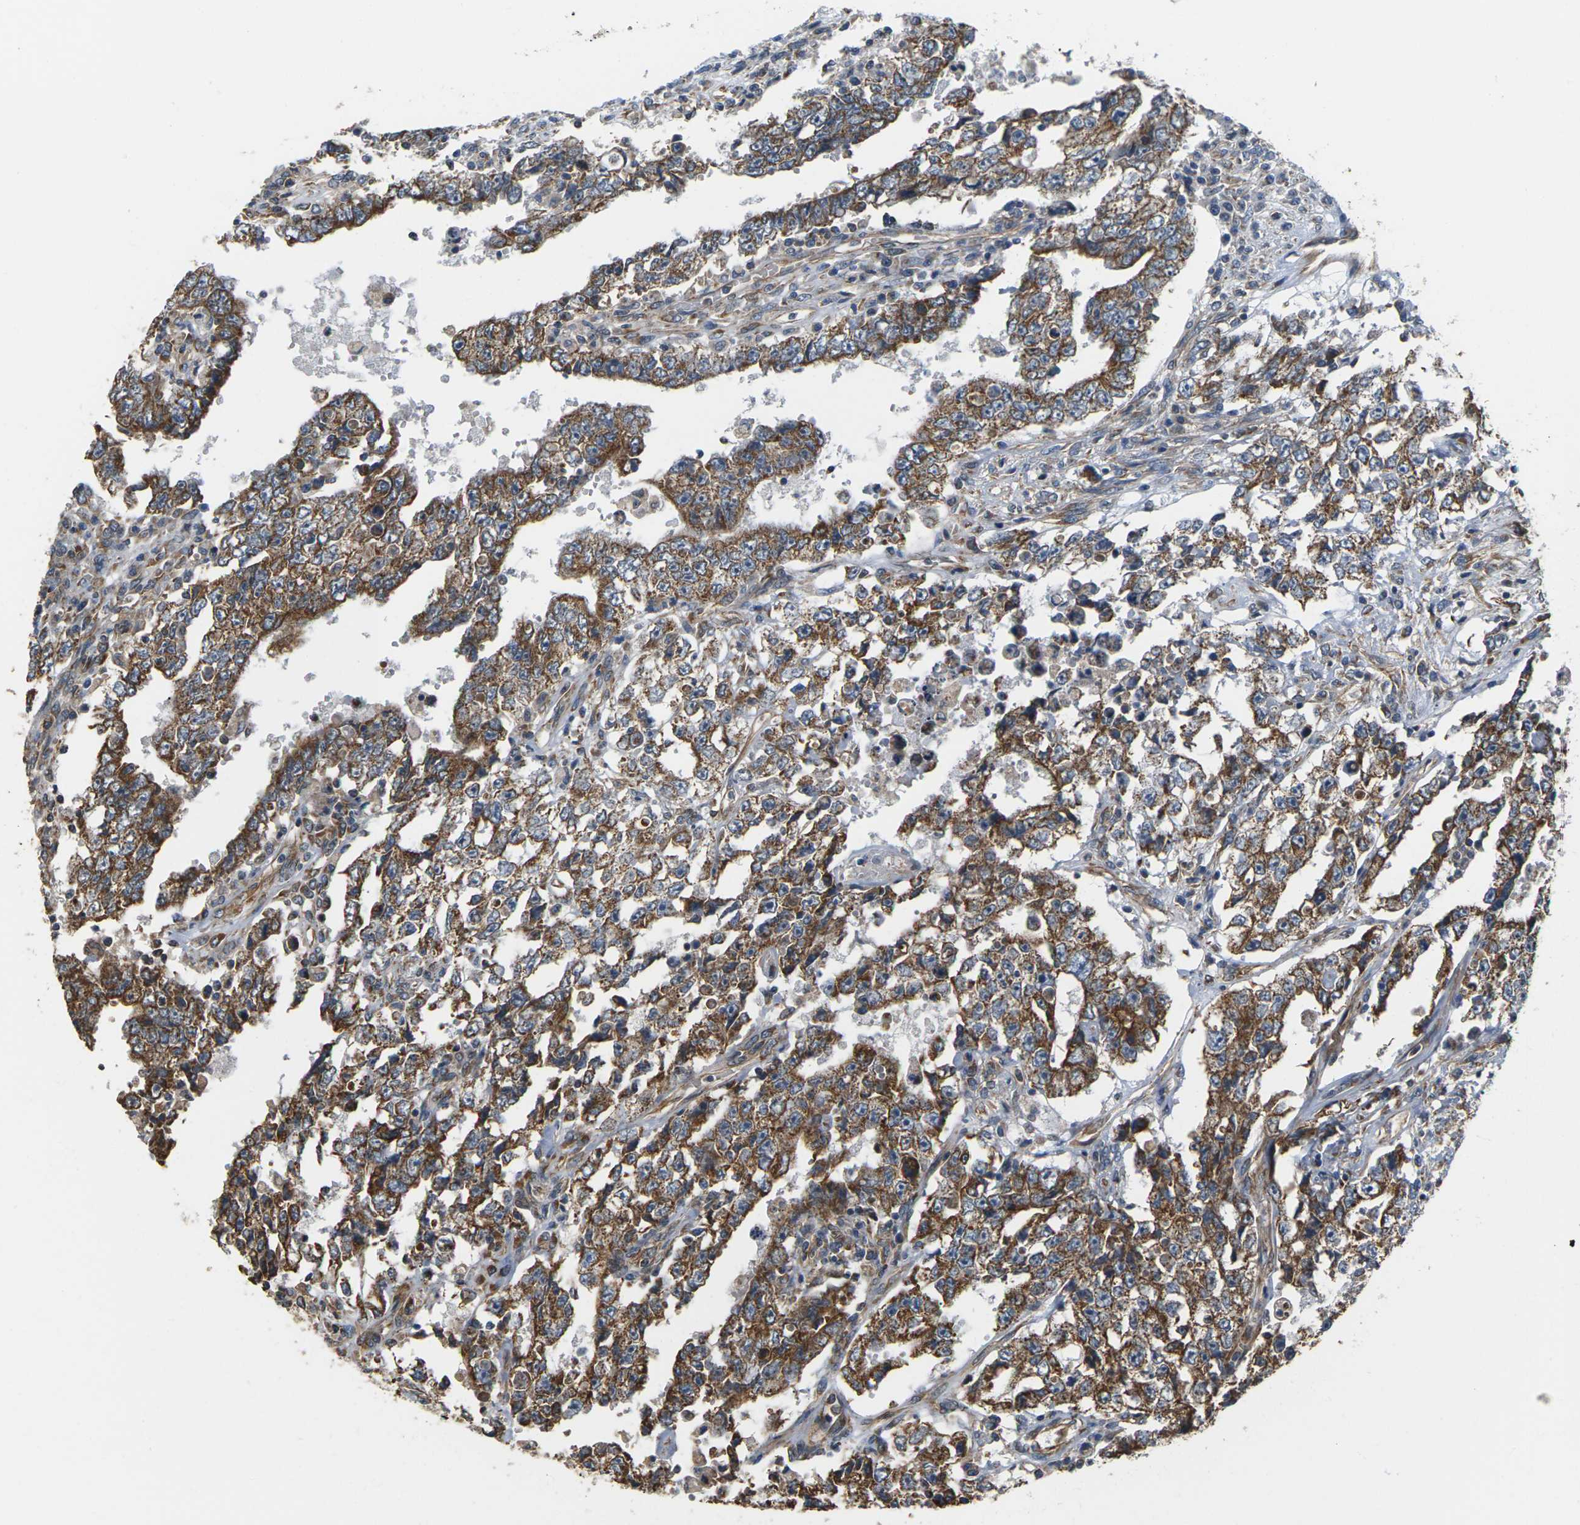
{"staining": {"intensity": "moderate", "quantity": ">75%", "location": "cytoplasmic/membranous"}, "tissue": "testis cancer", "cell_type": "Tumor cells", "image_type": "cancer", "snomed": [{"axis": "morphology", "description": "Carcinoma, Embryonal, NOS"}, {"axis": "topography", "description": "Testis"}], "caption": "A brown stain shows moderate cytoplasmic/membranous staining of a protein in human testis cancer tumor cells. (DAB (3,3'-diaminobenzidine) IHC with brightfield microscopy, high magnification).", "gene": "PCDHB4", "patient": {"sex": "male", "age": 26}}